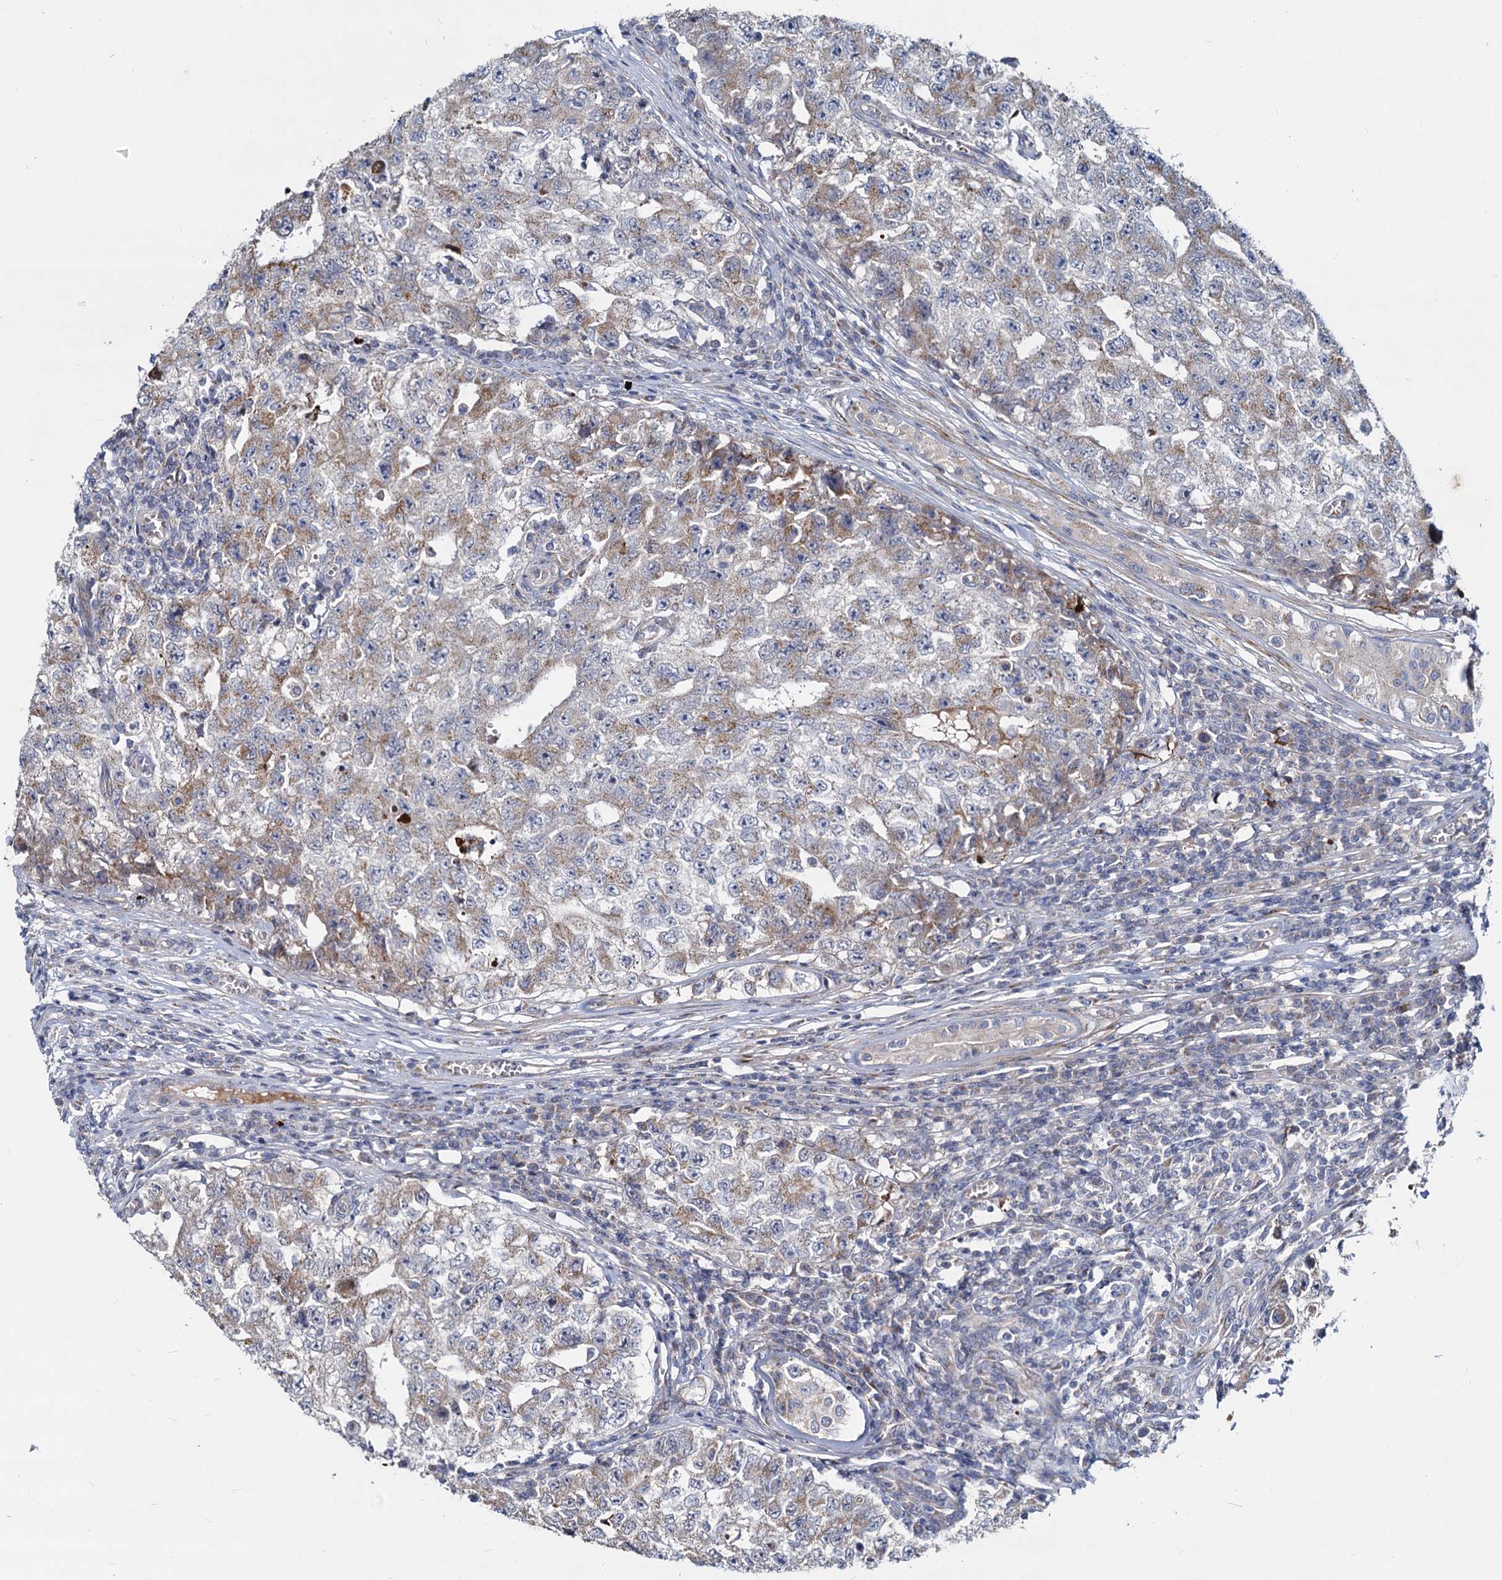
{"staining": {"intensity": "weak", "quantity": "25%-75%", "location": "cytoplasmic/membranous"}, "tissue": "testis cancer", "cell_type": "Tumor cells", "image_type": "cancer", "snomed": [{"axis": "morphology", "description": "Carcinoma, Embryonal, NOS"}, {"axis": "topography", "description": "Testis"}], "caption": "Testis embryonal carcinoma tissue displays weak cytoplasmic/membranous staining in about 25%-75% of tumor cells", "gene": "DCUN1D2", "patient": {"sex": "male", "age": 17}}